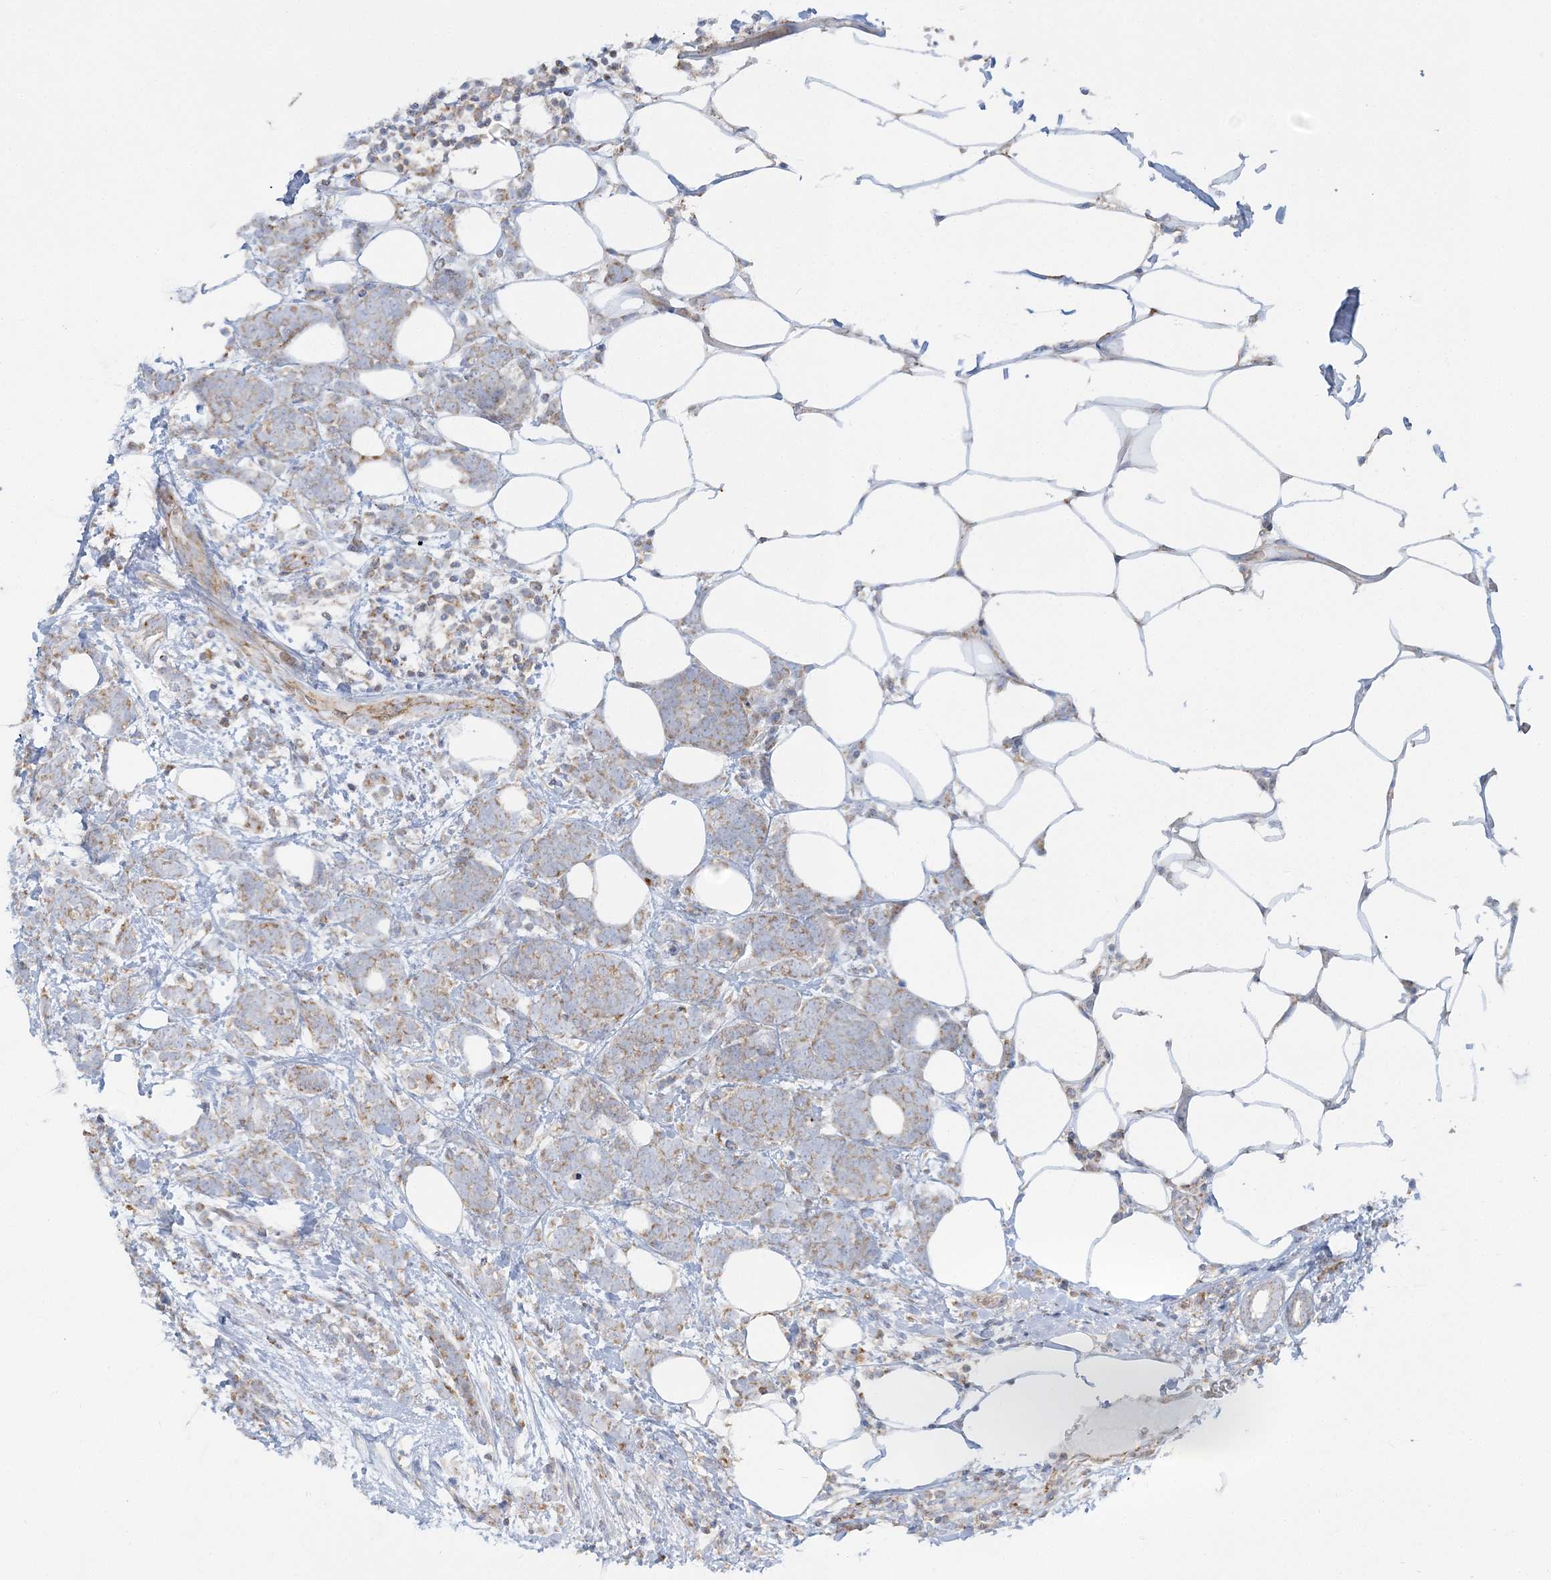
{"staining": {"intensity": "weak", "quantity": "25%-75%", "location": "cytoplasmic/membranous"}, "tissue": "breast cancer", "cell_type": "Tumor cells", "image_type": "cancer", "snomed": [{"axis": "morphology", "description": "Lobular carcinoma"}, {"axis": "topography", "description": "Breast"}], "caption": "Breast cancer (lobular carcinoma) stained with a brown dye demonstrates weak cytoplasmic/membranous positive expression in about 25%-75% of tumor cells.", "gene": "TBC1D14", "patient": {"sex": "female", "age": 58}}